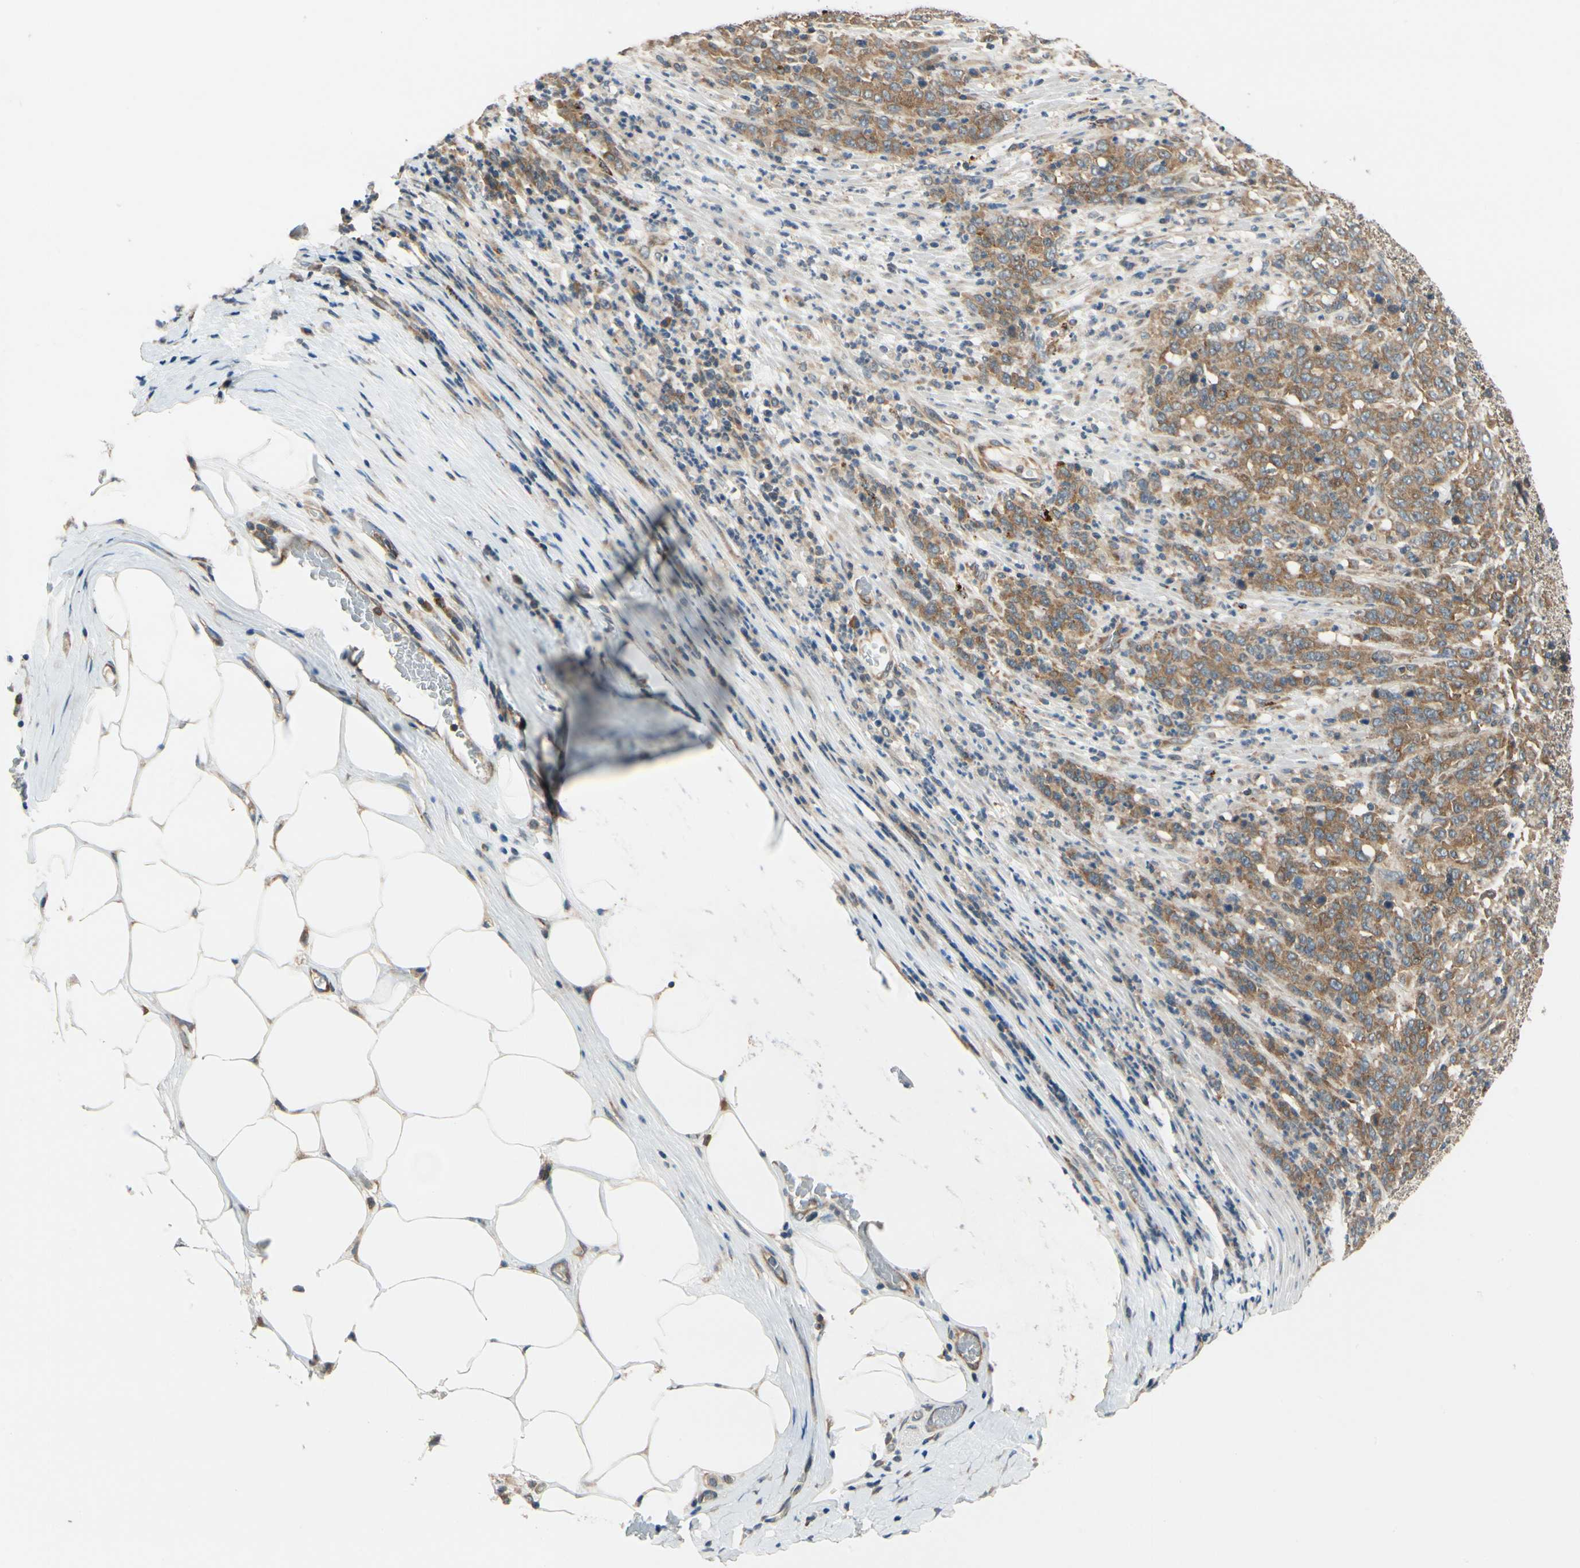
{"staining": {"intensity": "moderate", "quantity": ">75%", "location": "cytoplasmic/membranous"}, "tissue": "stomach cancer", "cell_type": "Tumor cells", "image_type": "cancer", "snomed": [{"axis": "morphology", "description": "Adenocarcinoma, NOS"}, {"axis": "topography", "description": "Stomach, lower"}], "caption": "Stomach cancer (adenocarcinoma) tissue shows moderate cytoplasmic/membranous staining in about >75% of tumor cells", "gene": "ANKHD1", "patient": {"sex": "female", "age": 71}}